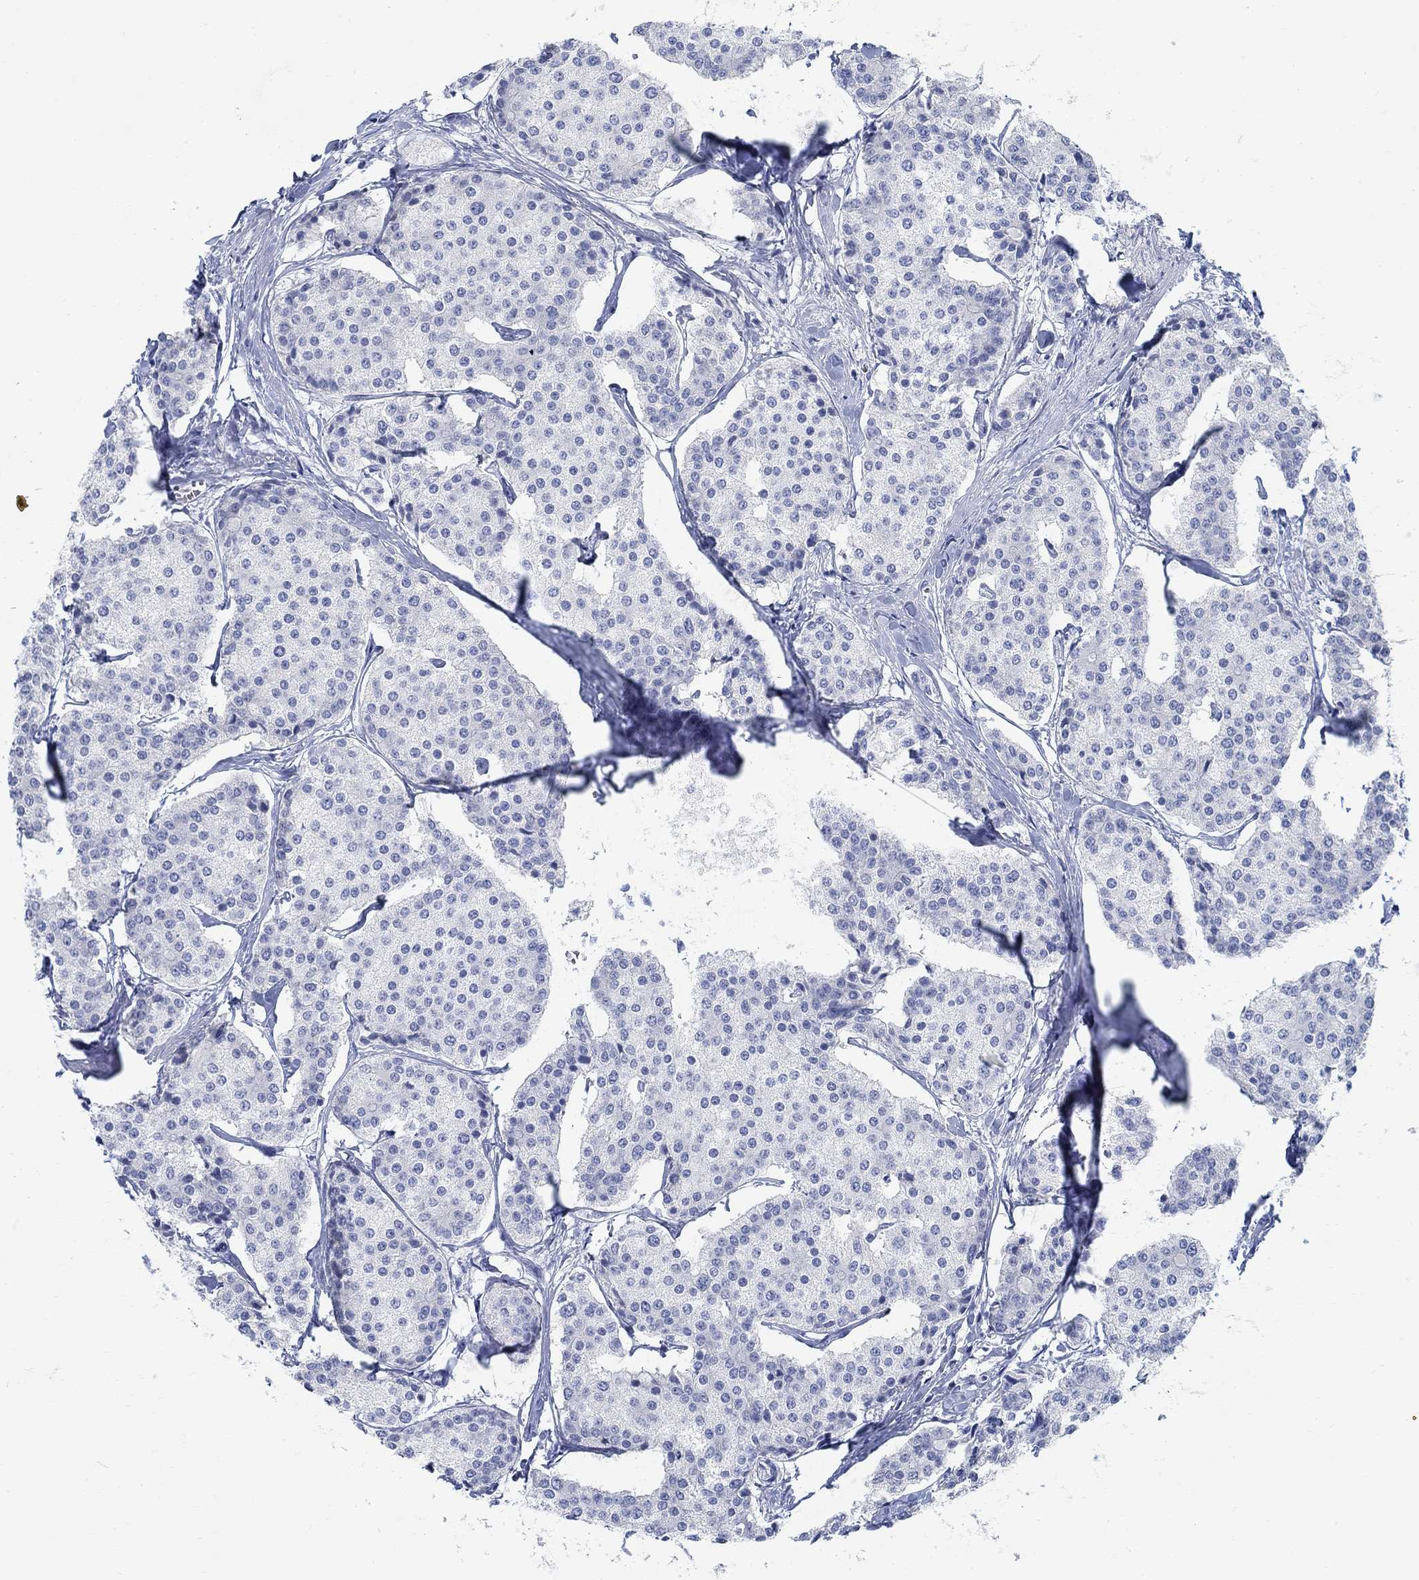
{"staining": {"intensity": "negative", "quantity": "none", "location": "none"}, "tissue": "carcinoid", "cell_type": "Tumor cells", "image_type": "cancer", "snomed": [{"axis": "morphology", "description": "Carcinoid, malignant, NOS"}, {"axis": "topography", "description": "Small intestine"}], "caption": "This photomicrograph is of carcinoid (malignant) stained with immunohistochemistry to label a protein in brown with the nuclei are counter-stained blue. There is no staining in tumor cells.", "gene": "RBM20", "patient": {"sex": "female", "age": 65}}